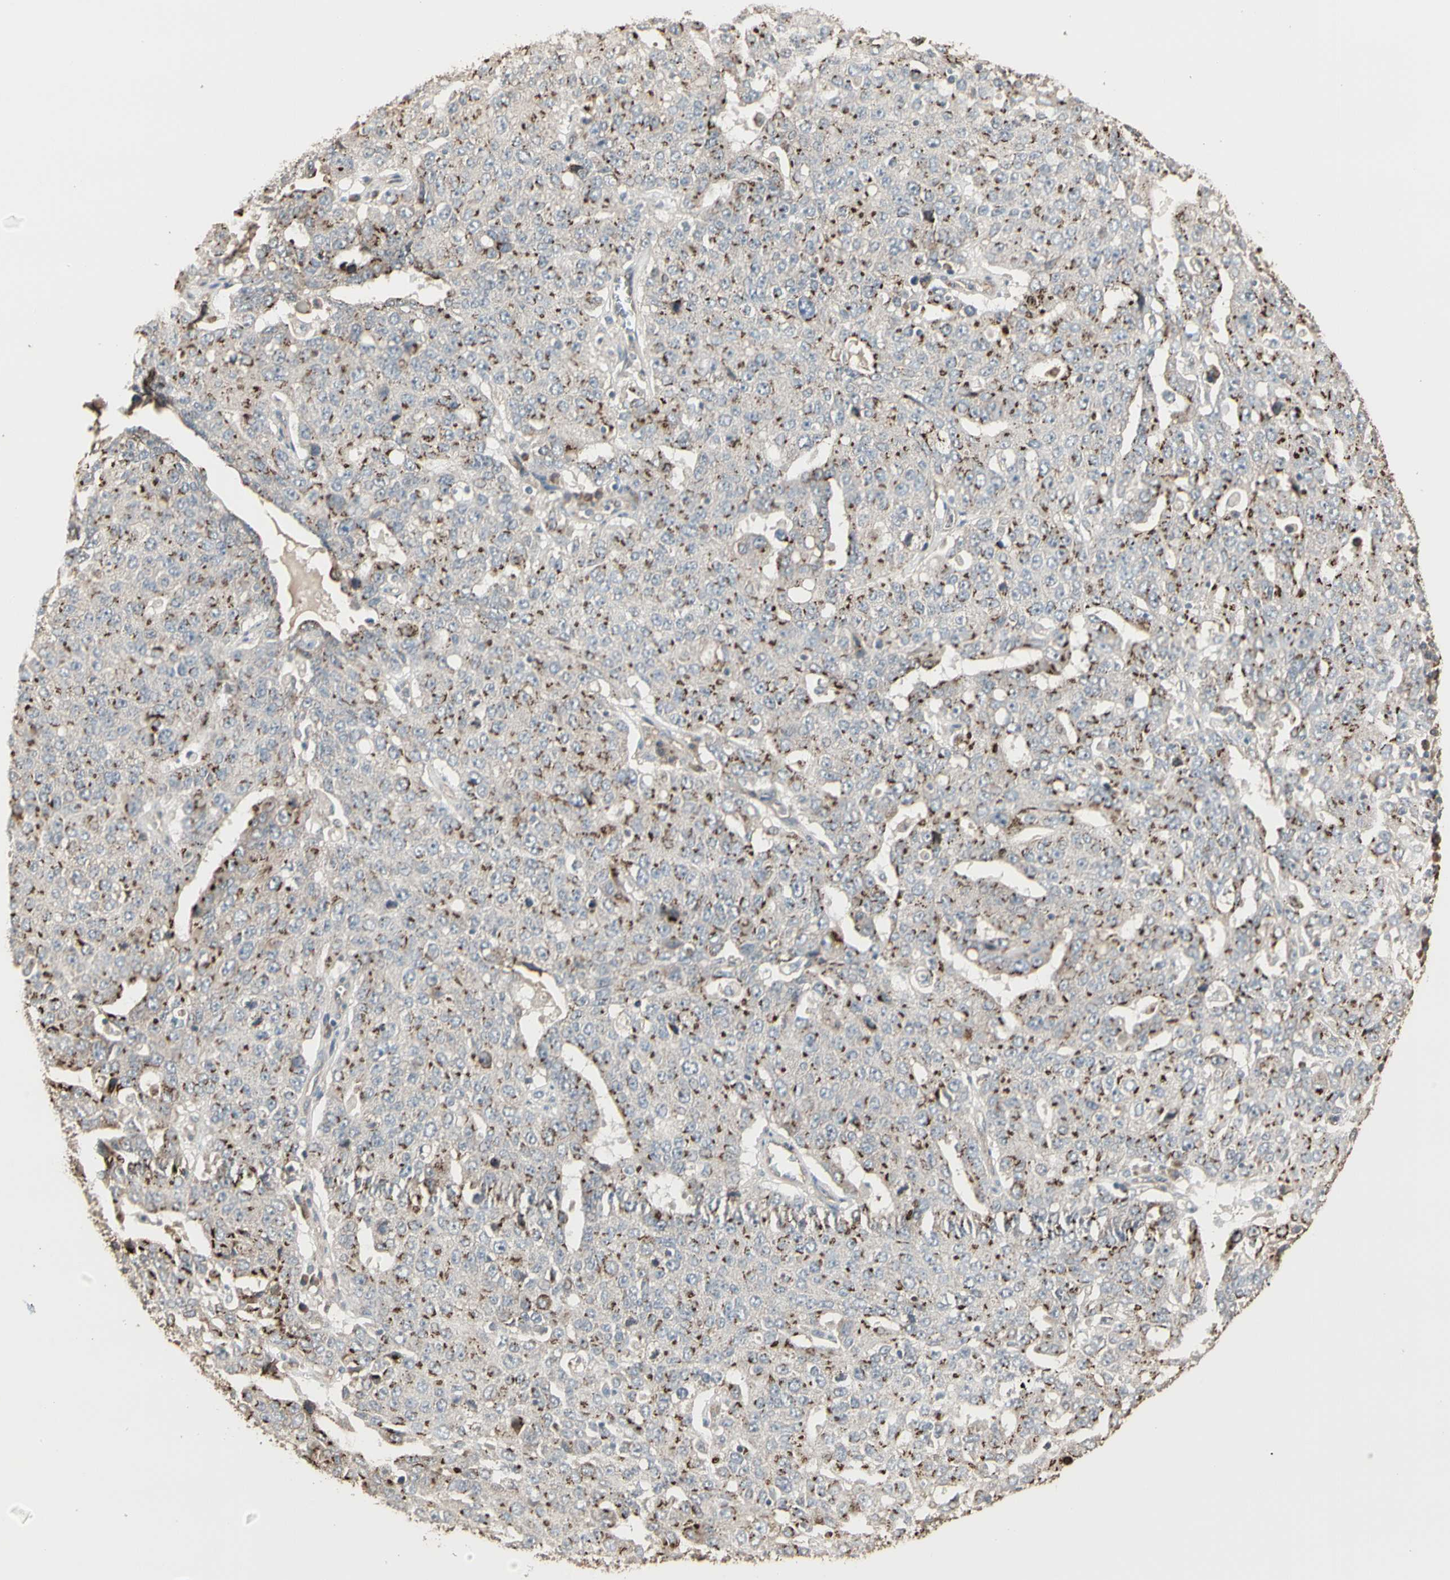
{"staining": {"intensity": "moderate", "quantity": "25%-75%", "location": "cytoplasmic/membranous"}, "tissue": "ovarian cancer", "cell_type": "Tumor cells", "image_type": "cancer", "snomed": [{"axis": "morphology", "description": "Carcinoma, endometroid"}, {"axis": "topography", "description": "Ovary"}], "caption": "High-magnification brightfield microscopy of endometroid carcinoma (ovarian) stained with DAB (brown) and counterstained with hematoxylin (blue). tumor cells exhibit moderate cytoplasmic/membranous positivity is appreciated in about25%-75% of cells.", "gene": "GALNT3", "patient": {"sex": "female", "age": 62}}